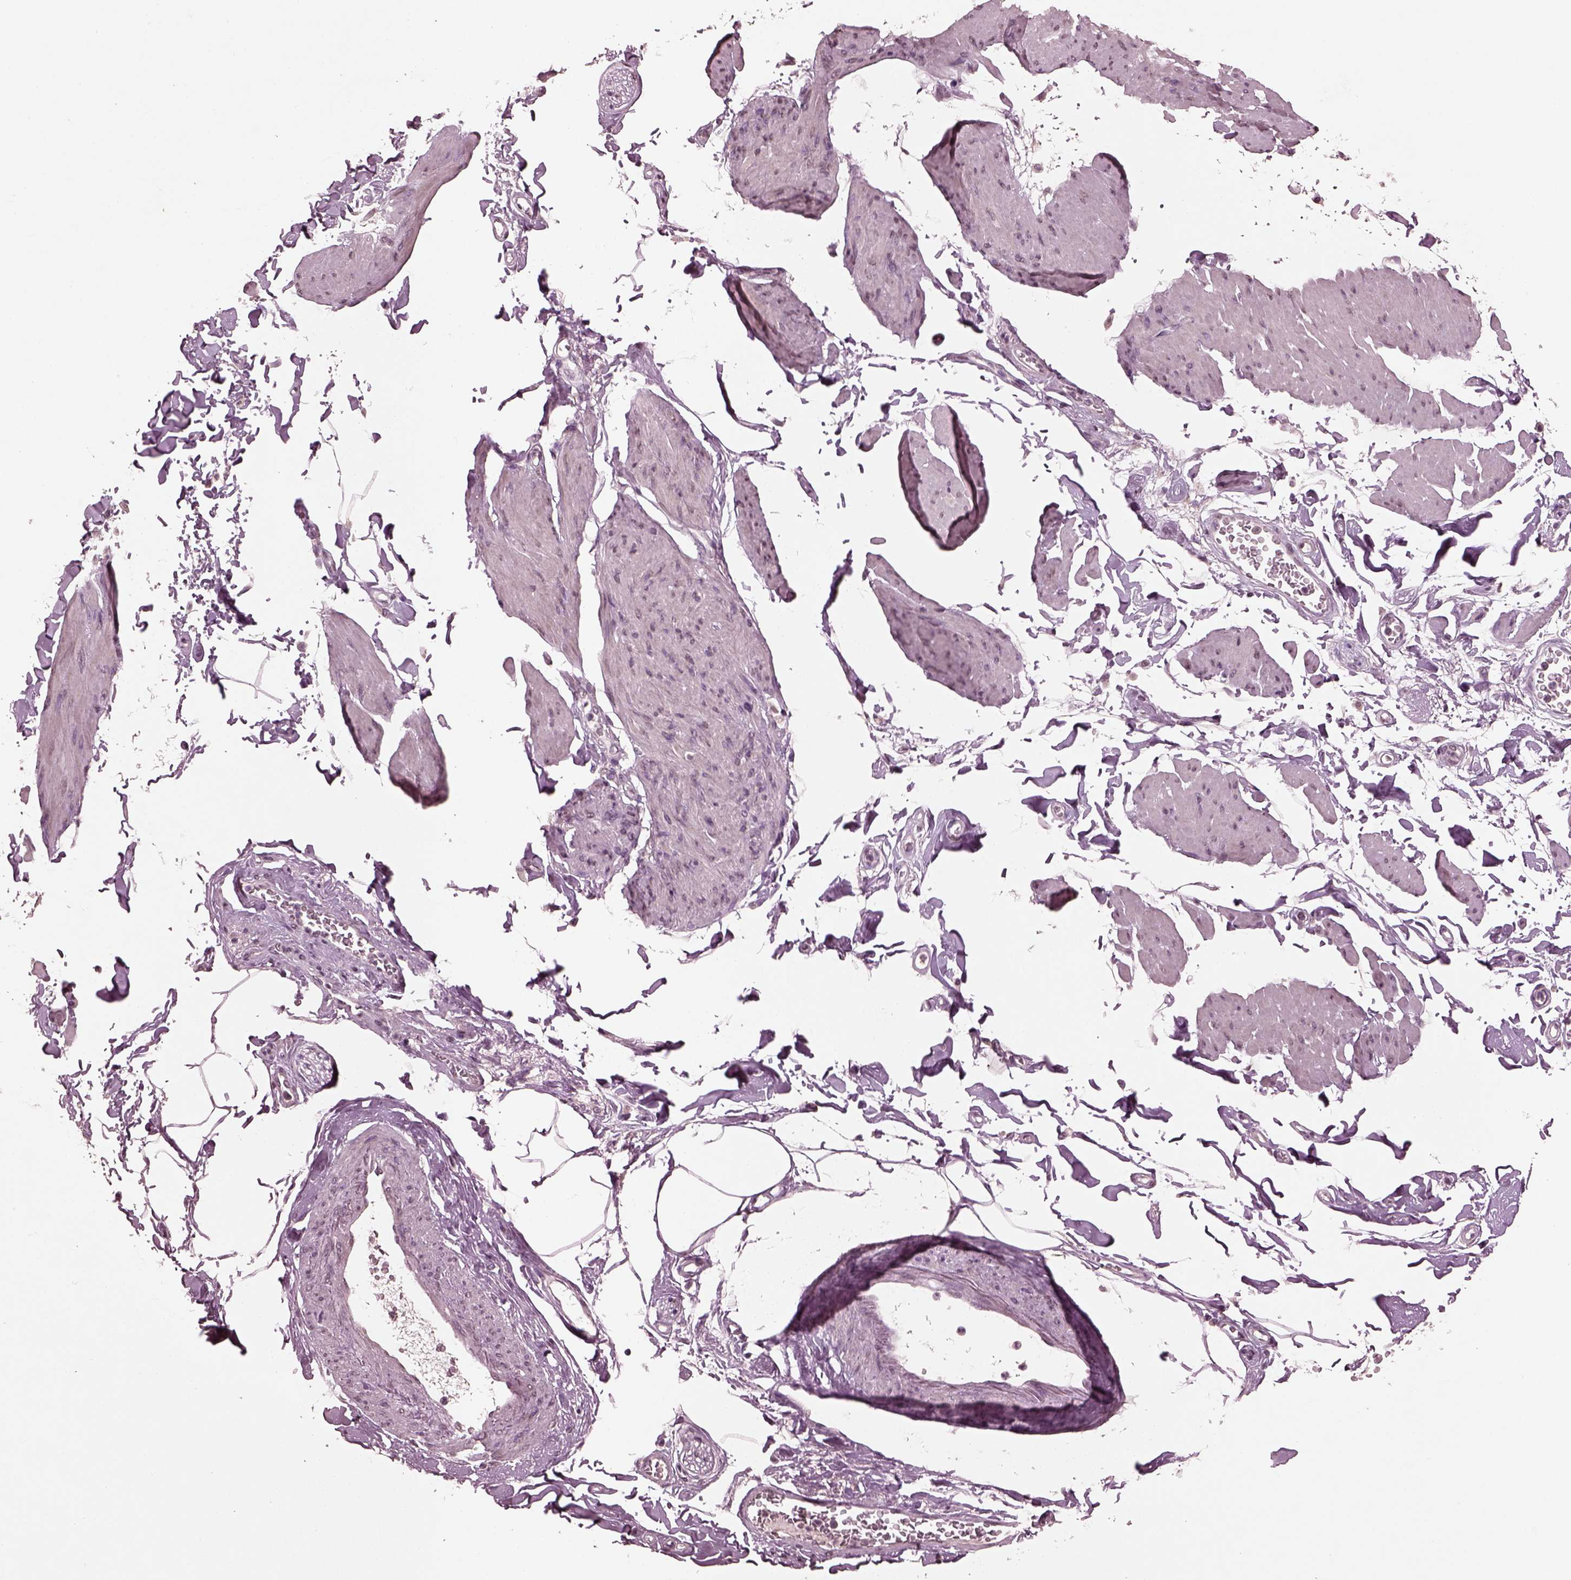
{"staining": {"intensity": "negative", "quantity": "none", "location": "none"}, "tissue": "smooth muscle", "cell_type": "Smooth muscle cells", "image_type": "normal", "snomed": [{"axis": "morphology", "description": "Normal tissue, NOS"}, {"axis": "topography", "description": "Adipose tissue"}, {"axis": "topography", "description": "Smooth muscle"}, {"axis": "topography", "description": "Peripheral nerve tissue"}], "caption": "The image shows no staining of smooth muscle cells in normal smooth muscle.", "gene": "IL18RAP", "patient": {"sex": "male", "age": 83}}